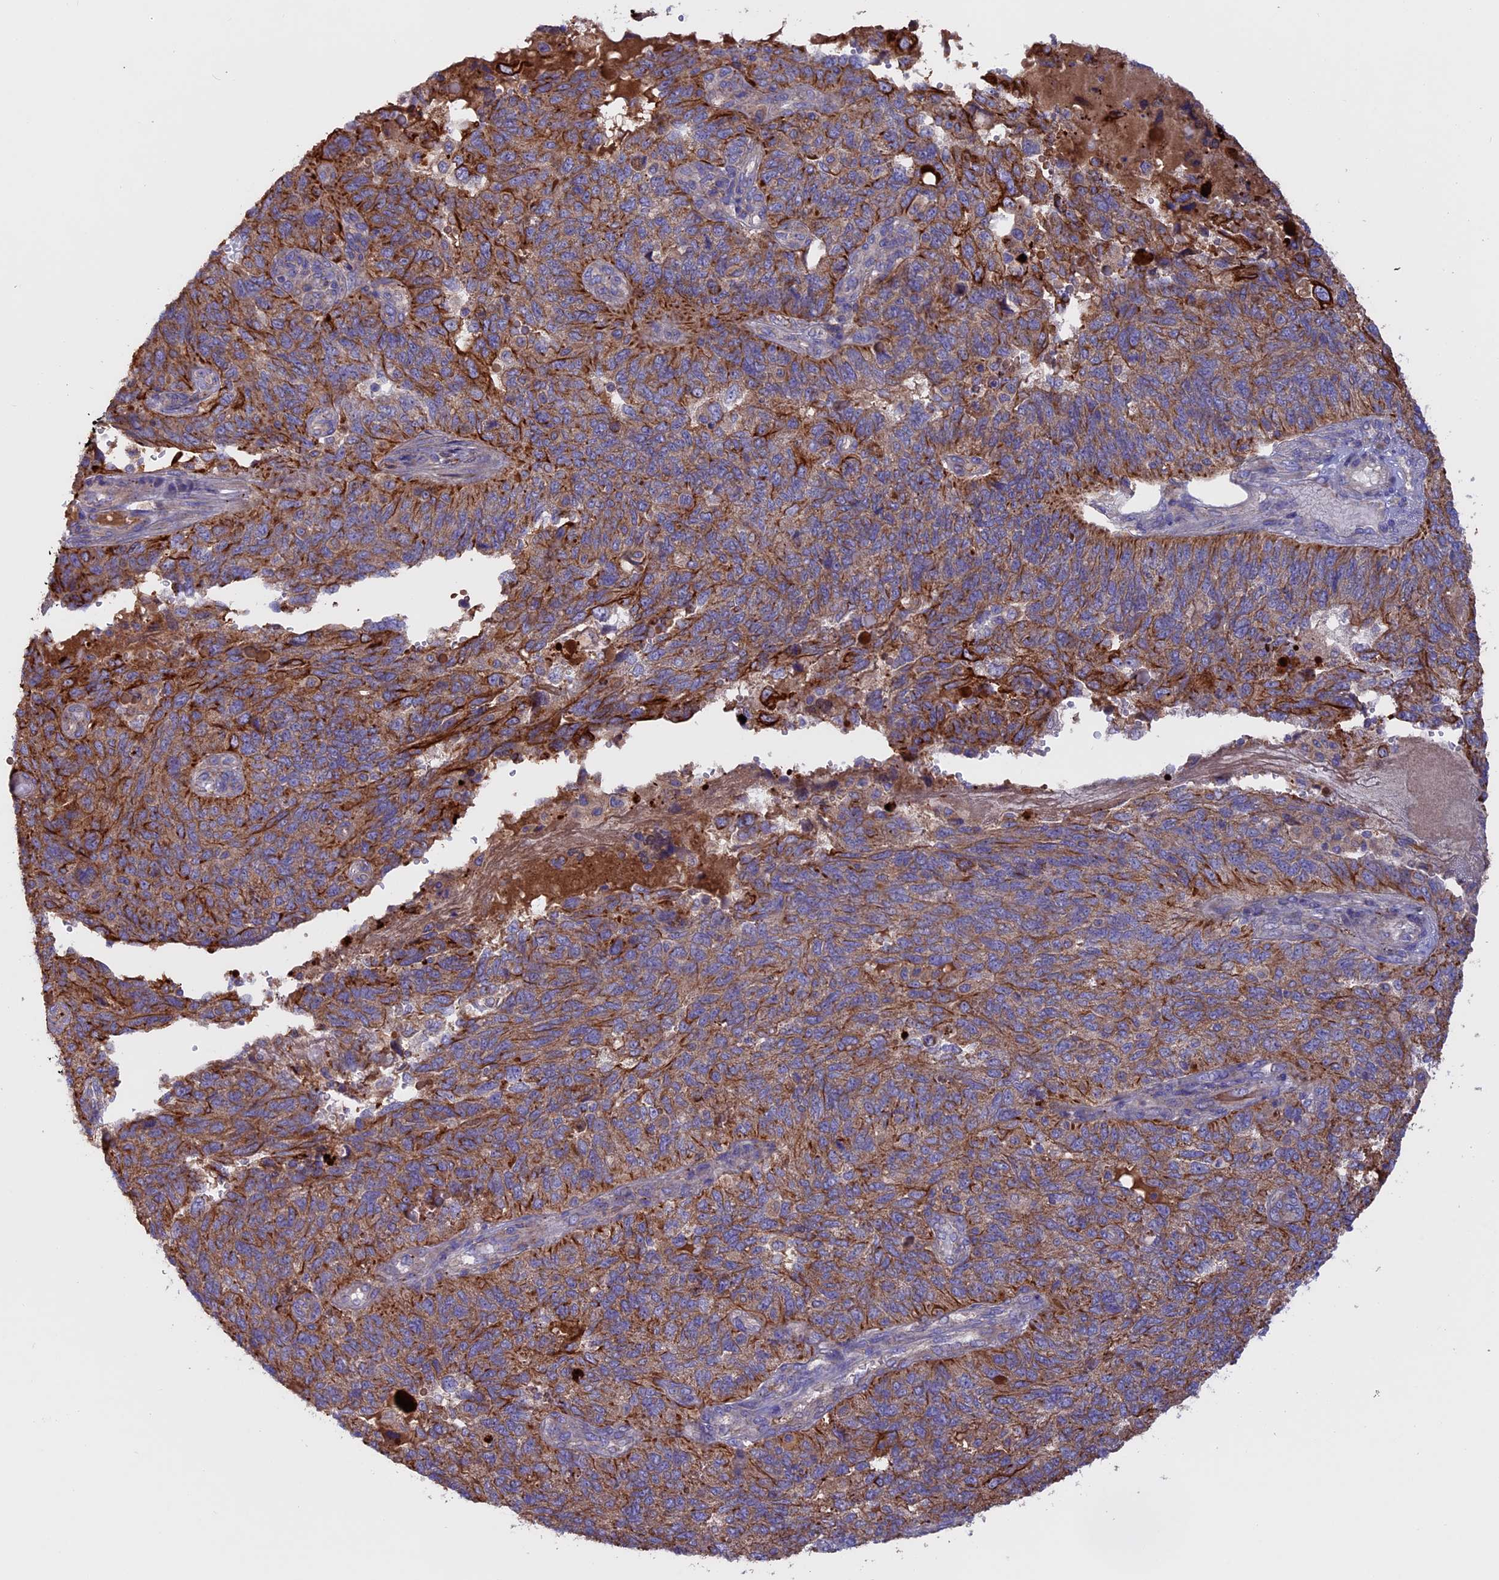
{"staining": {"intensity": "strong", "quantity": ">75%", "location": "cytoplasmic/membranous"}, "tissue": "endometrial cancer", "cell_type": "Tumor cells", "image_type": "cancer", "snomed": [{"axis": "morphology", "description": "Adenocarcinoma, NOS"}, {"axis": "topography", "description": "Endometrium"}], "caption": "Human adenocarcinoma (endometrial) stained for a protein (brown) exhibits strong cytoplasmic/membranous positive positivity in approximately >75% of tumor cells.", "gene": "PTPN9", "patient": {"sex": "female", "age": 66}}